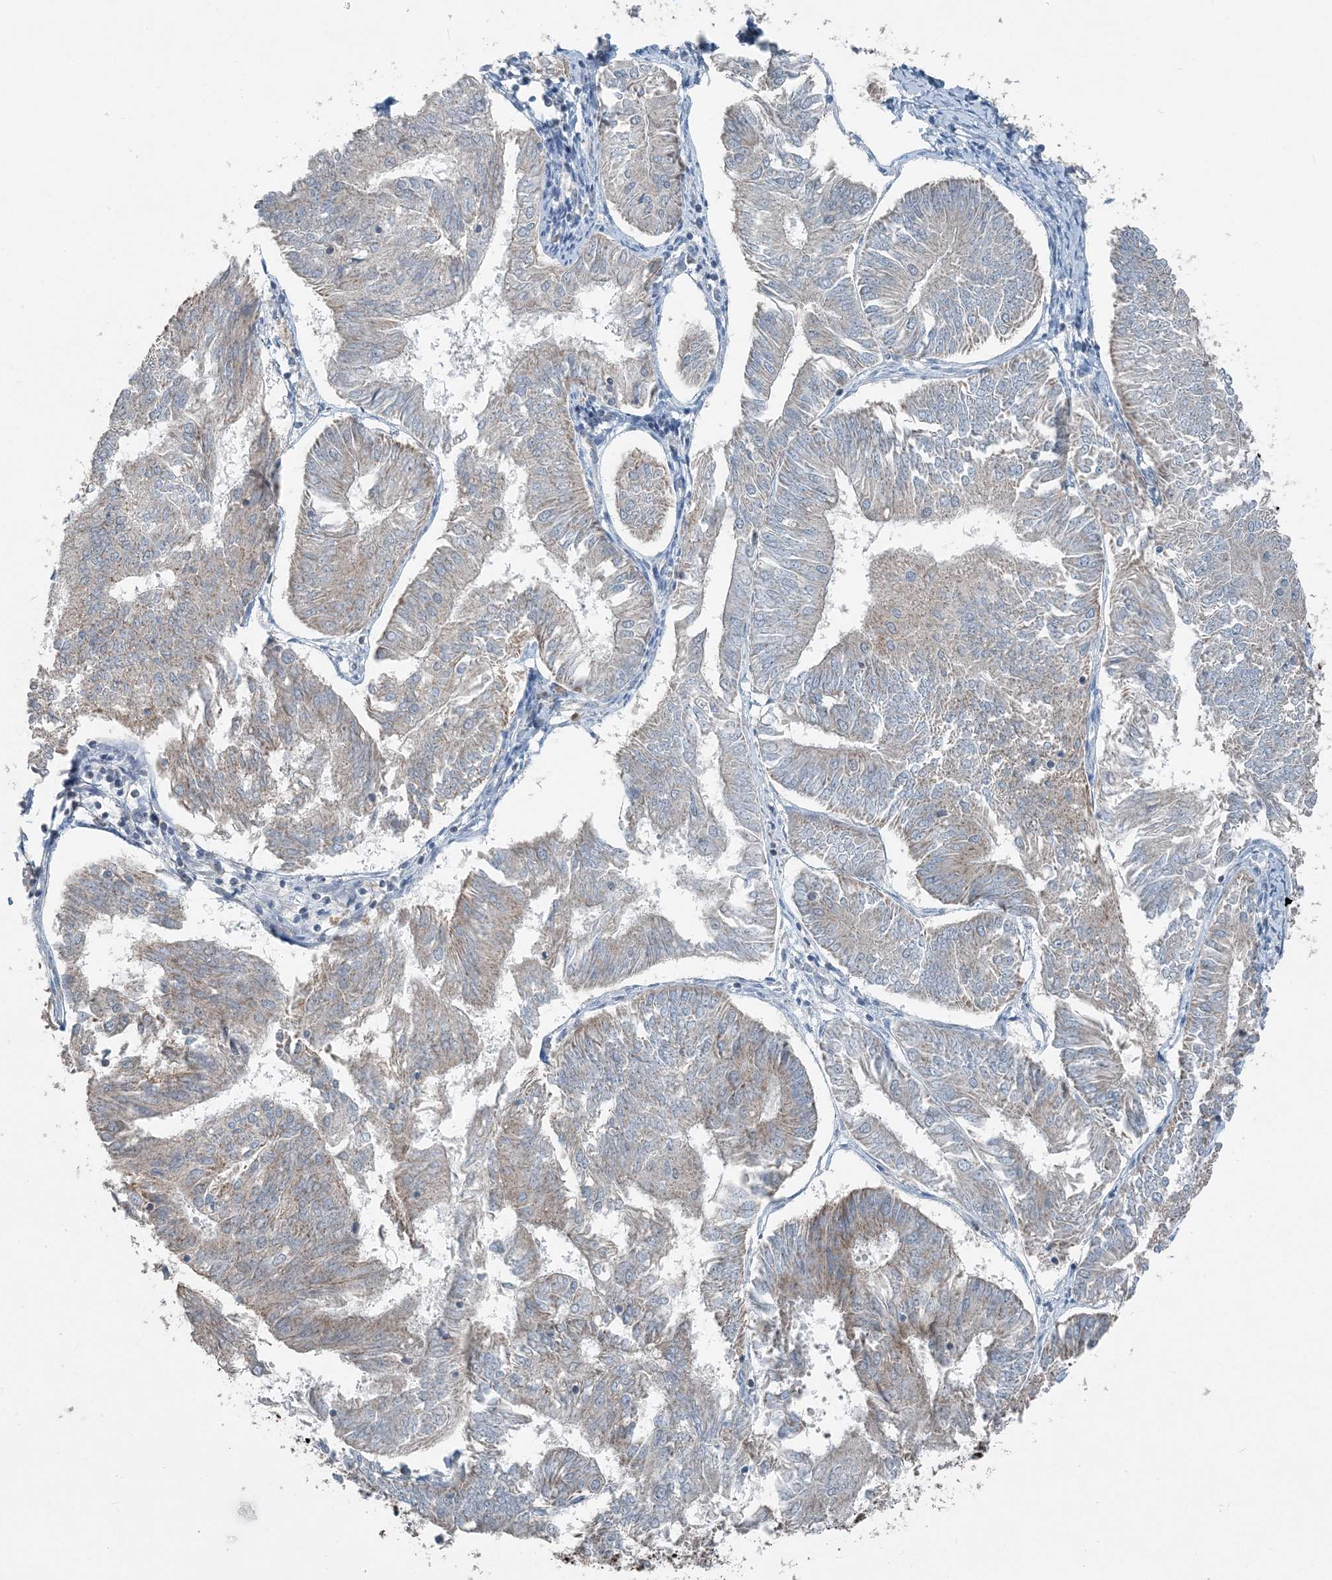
{"staining": {"intensity": "weak", "quantity": "<25%", "location": "cytoplasmic/membranous"}, "tissue": "endometrial cancer", "cell_type": "Tumor cells", "image_type": "cancer", "snomed": [{"axis": "morphology", "description": "Adenocarcinoma, NOS"}, {"axis": "topography", "description": "Endometrium"}], "caption": "This is a image of immunohistochemistry (IHC) staining of endometrial cancer (adenocarcinoma), which shows no positivity in tumor cells.", "gene": "SUCLG1", "patient": {"sex": "female", "age": 58}}